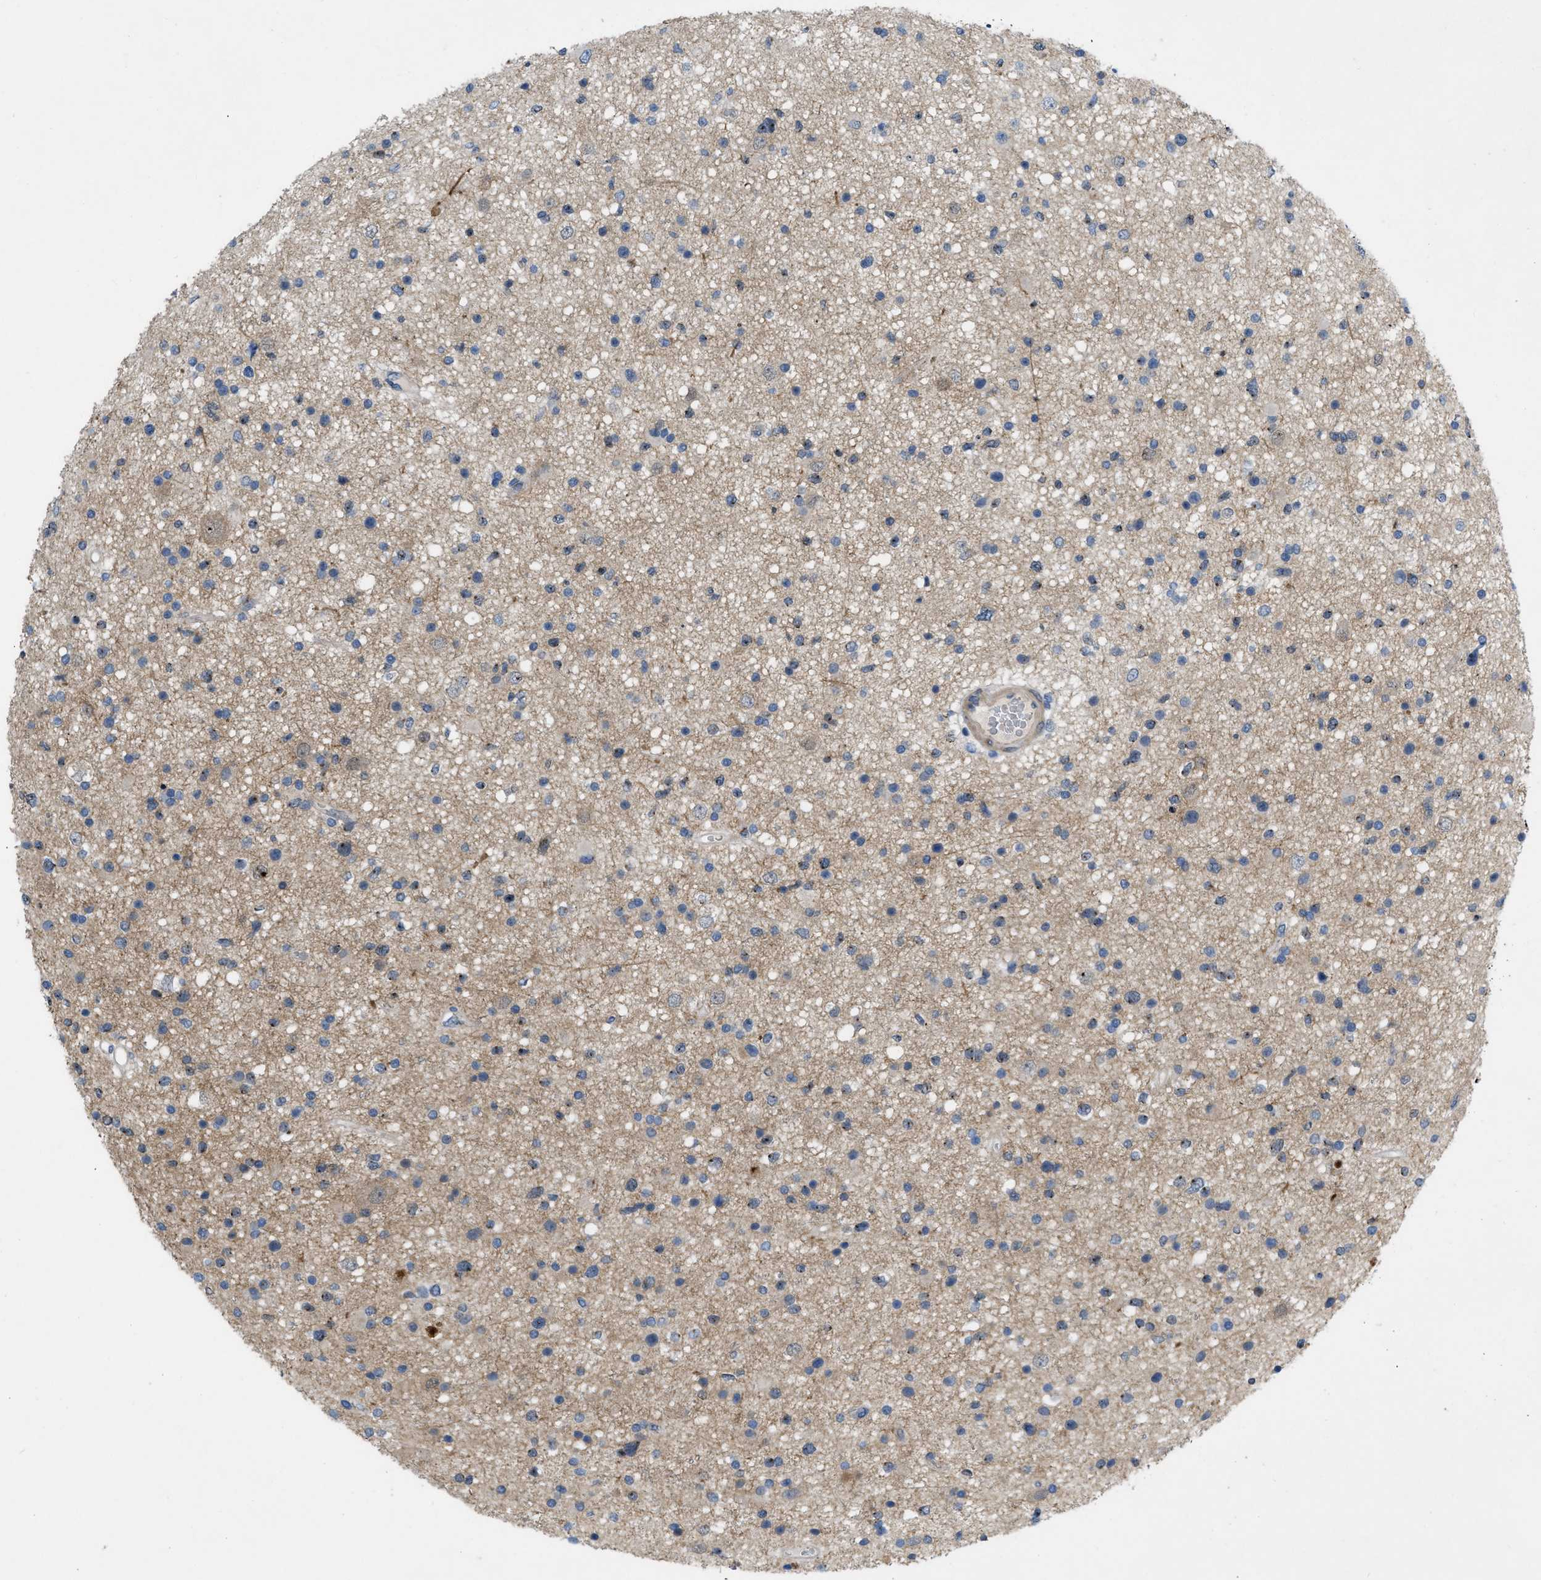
{"staining": {"intensity": "negative", "quantity": "none", "location": "none"}, "tissue": "glioma", "cell_type": "Tumor cells", "image_type": "cancer", "snomed": [{"axis": "morphology", "description": "Glioma, malignant, High grade"}, {"axis": "topography", "description": "Brain"}], "caption": "Malignant glioma (high-grade) was stained to show a protein in brown. There is no significant expression in tumor cells.", "gene": "NDEL1", "patient": {"sex": "male", "age": 33}}